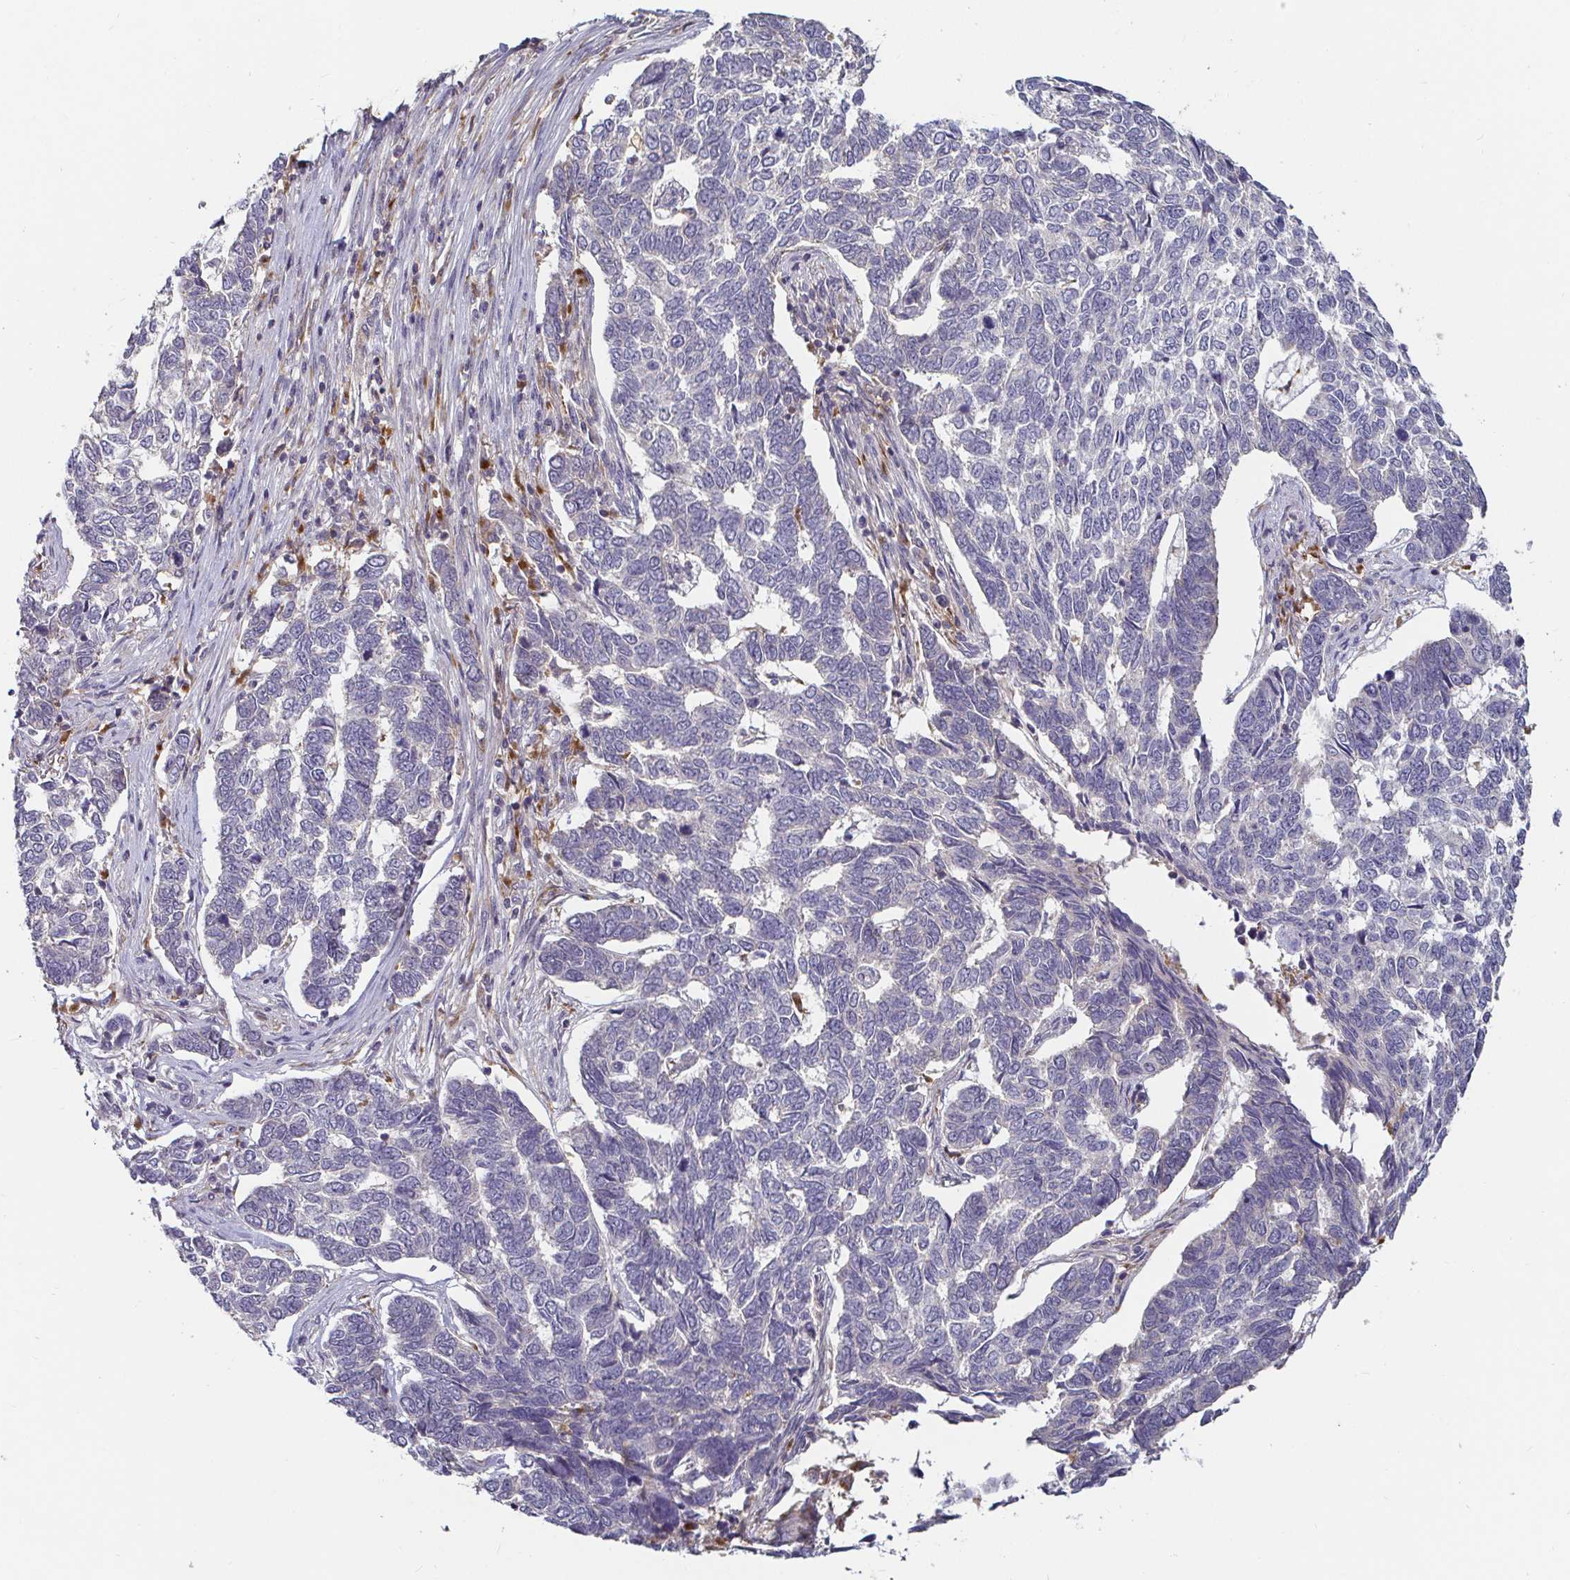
{"staining": {"intensity": "negative", "quantity": "none", "location": "none"}, "tissue": "skin cancer", "cell_type": "Tumor cells", "image_type": "cancer", "snomed": [{"axis": "morphology", "description": "Basal cell carcinoma"}, {"axis": "topography", "description": "Skin"}], "caption": "Tumor cells are negative for brown protein staining in skin cancer (basal cell carcinoma).", "gene": "CDH18", "patient": {"sex": "female", "age": 65}}